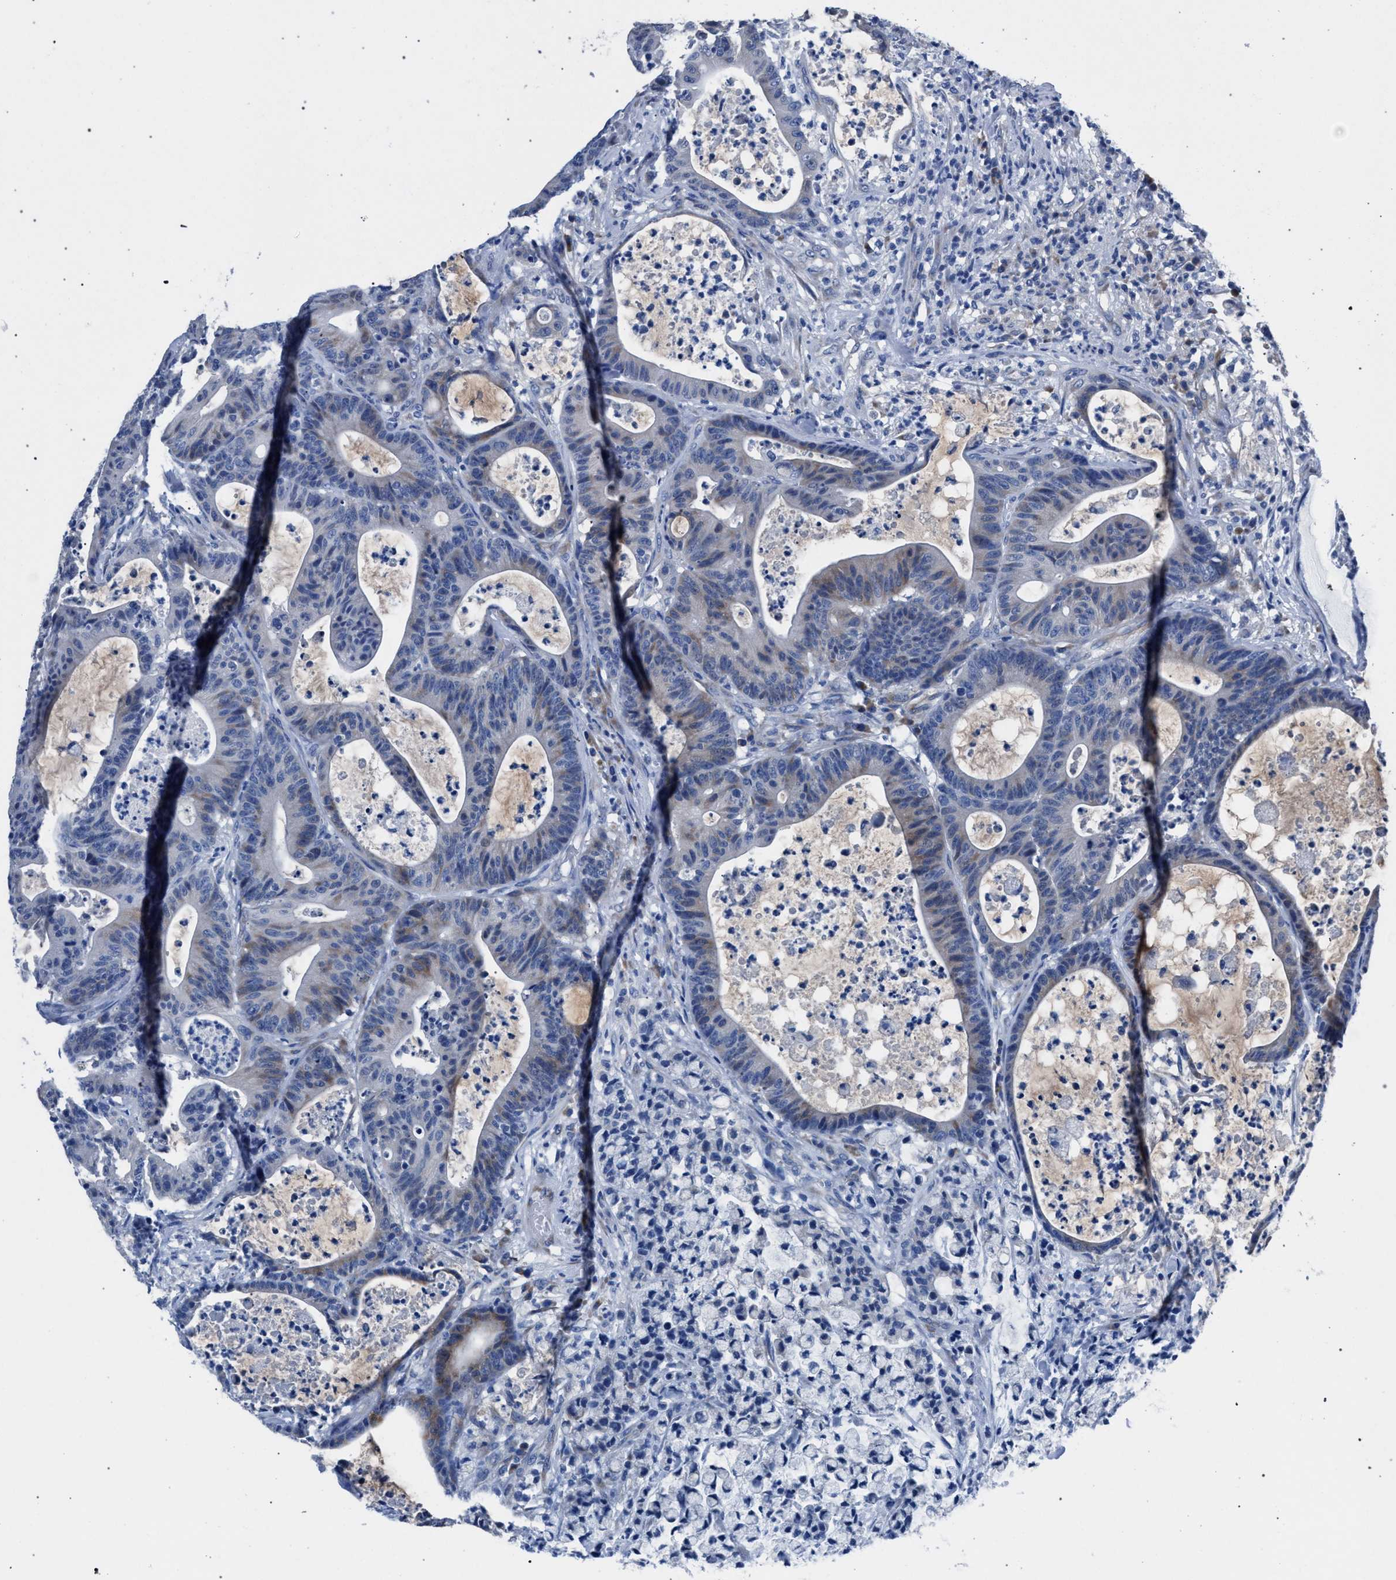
{"staining": {"intensity": "weak", "quantity": "<25%", "location": "cytoplasmic/membranous"}, "tissue": "colorectal cancer", "cell_type": "Tumor cells", "image_type": "cancer", "snomed": [{"axis": "morphology", "description": "Adenocarcinoma, NOS"}, {"axis": "topography", "description": "Colon"}], "caption": "Tumor cells show no significant protein positivity in colorectal cancer.", "gene": "CRYZ", "patient": {"sex": "female", "age": 84}}